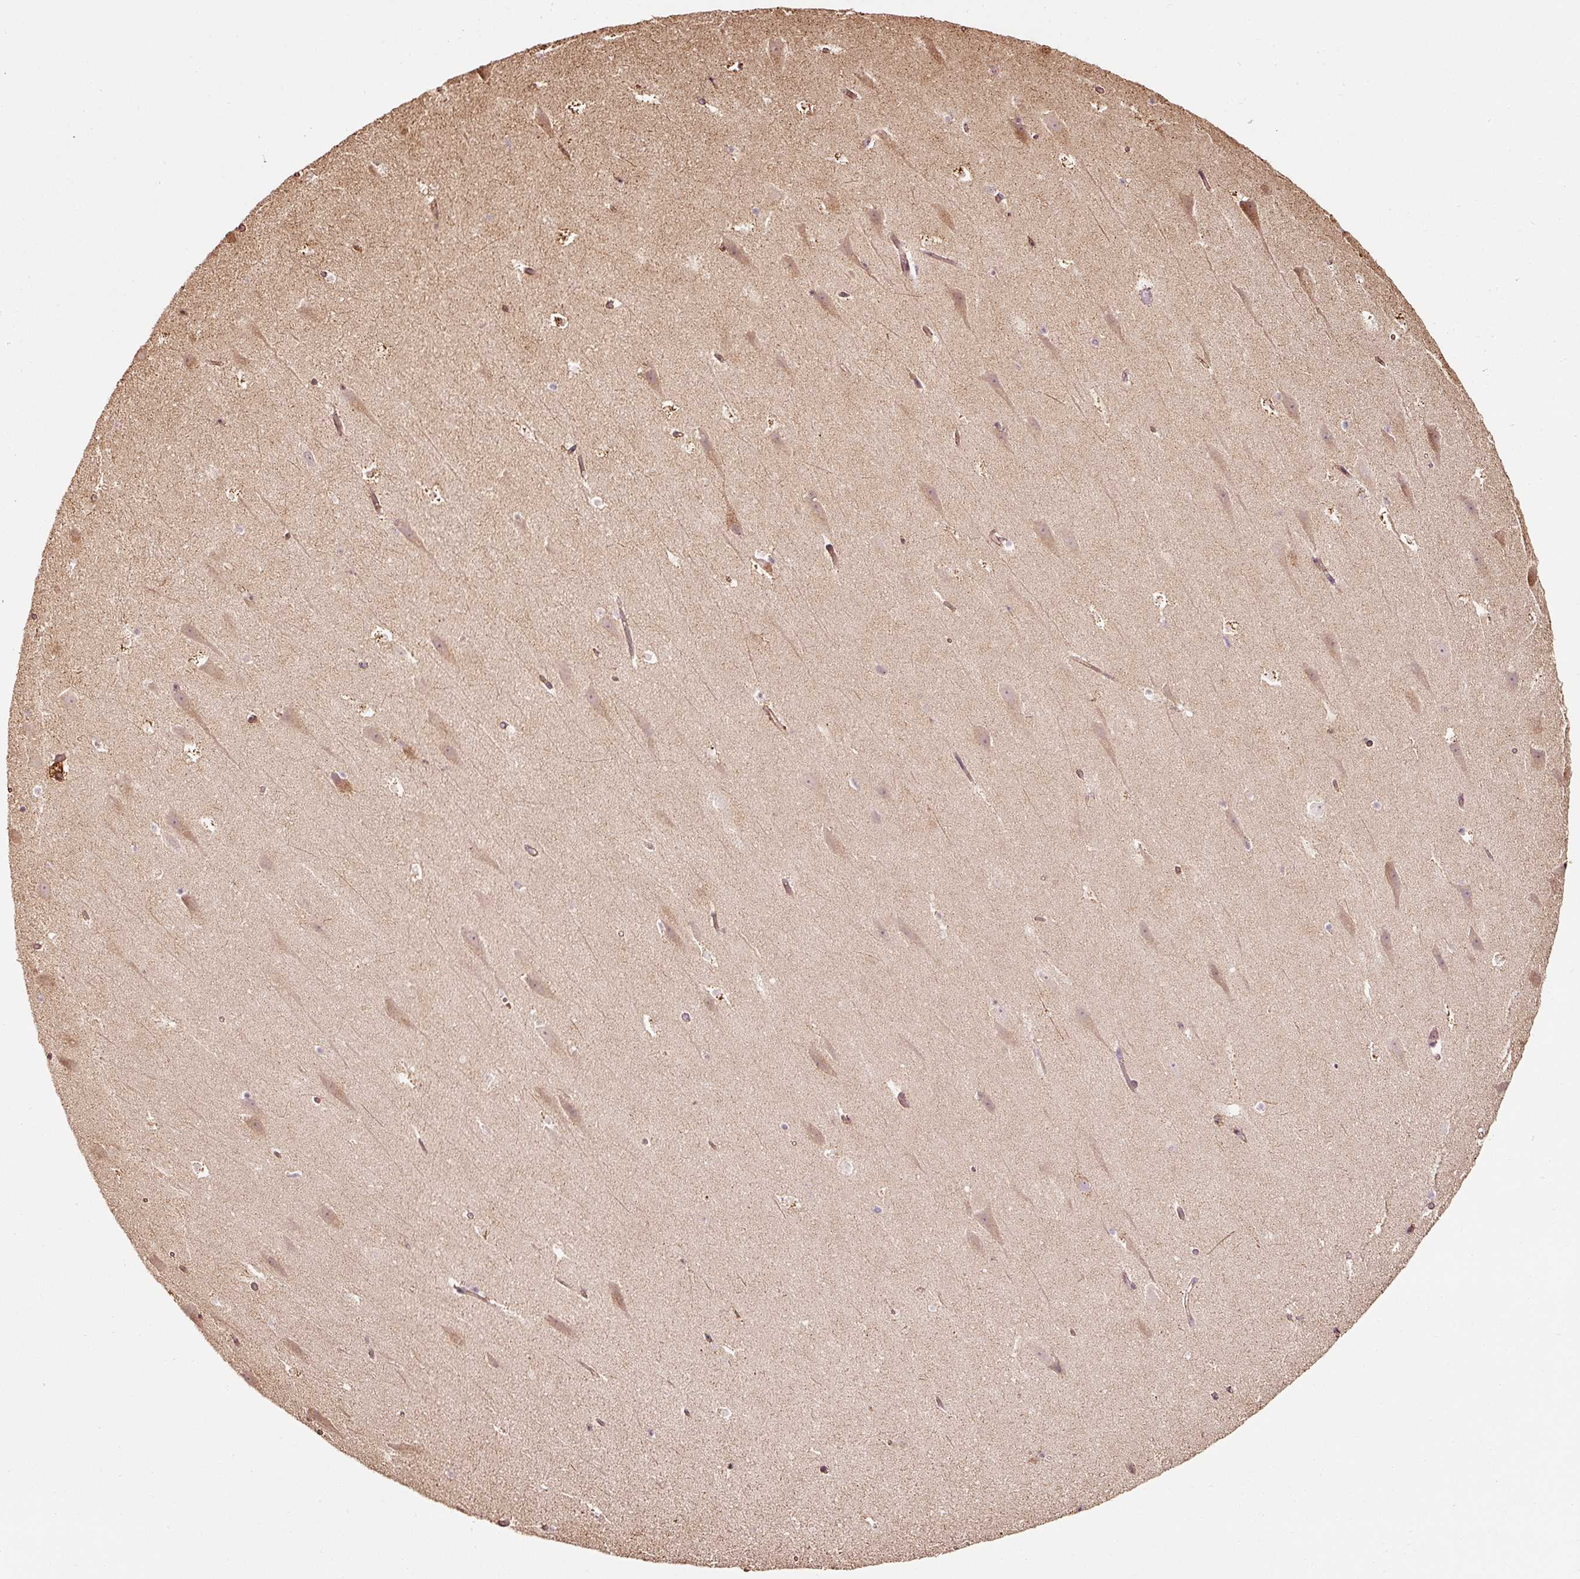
{"staining": {"intensity": "weak", "quantity": "<25%", "location": "cytoplasmic/membranous"}, "tissue": "hippocampus", "cell_type": "Glial cells", "image_type": "normal", "snomed": [{"axis": "morphology", "description": "Normal tissue, NOS"}, {"axis": "topography", "description": "Hippocampus"}], "caption": "Glial cells show no significant expression in benign hippocampus. (DAB immunohistochemistry (IHC), high magnification).", "gene": "ETF1", "patient": {"sex": "male", "age": 37}}